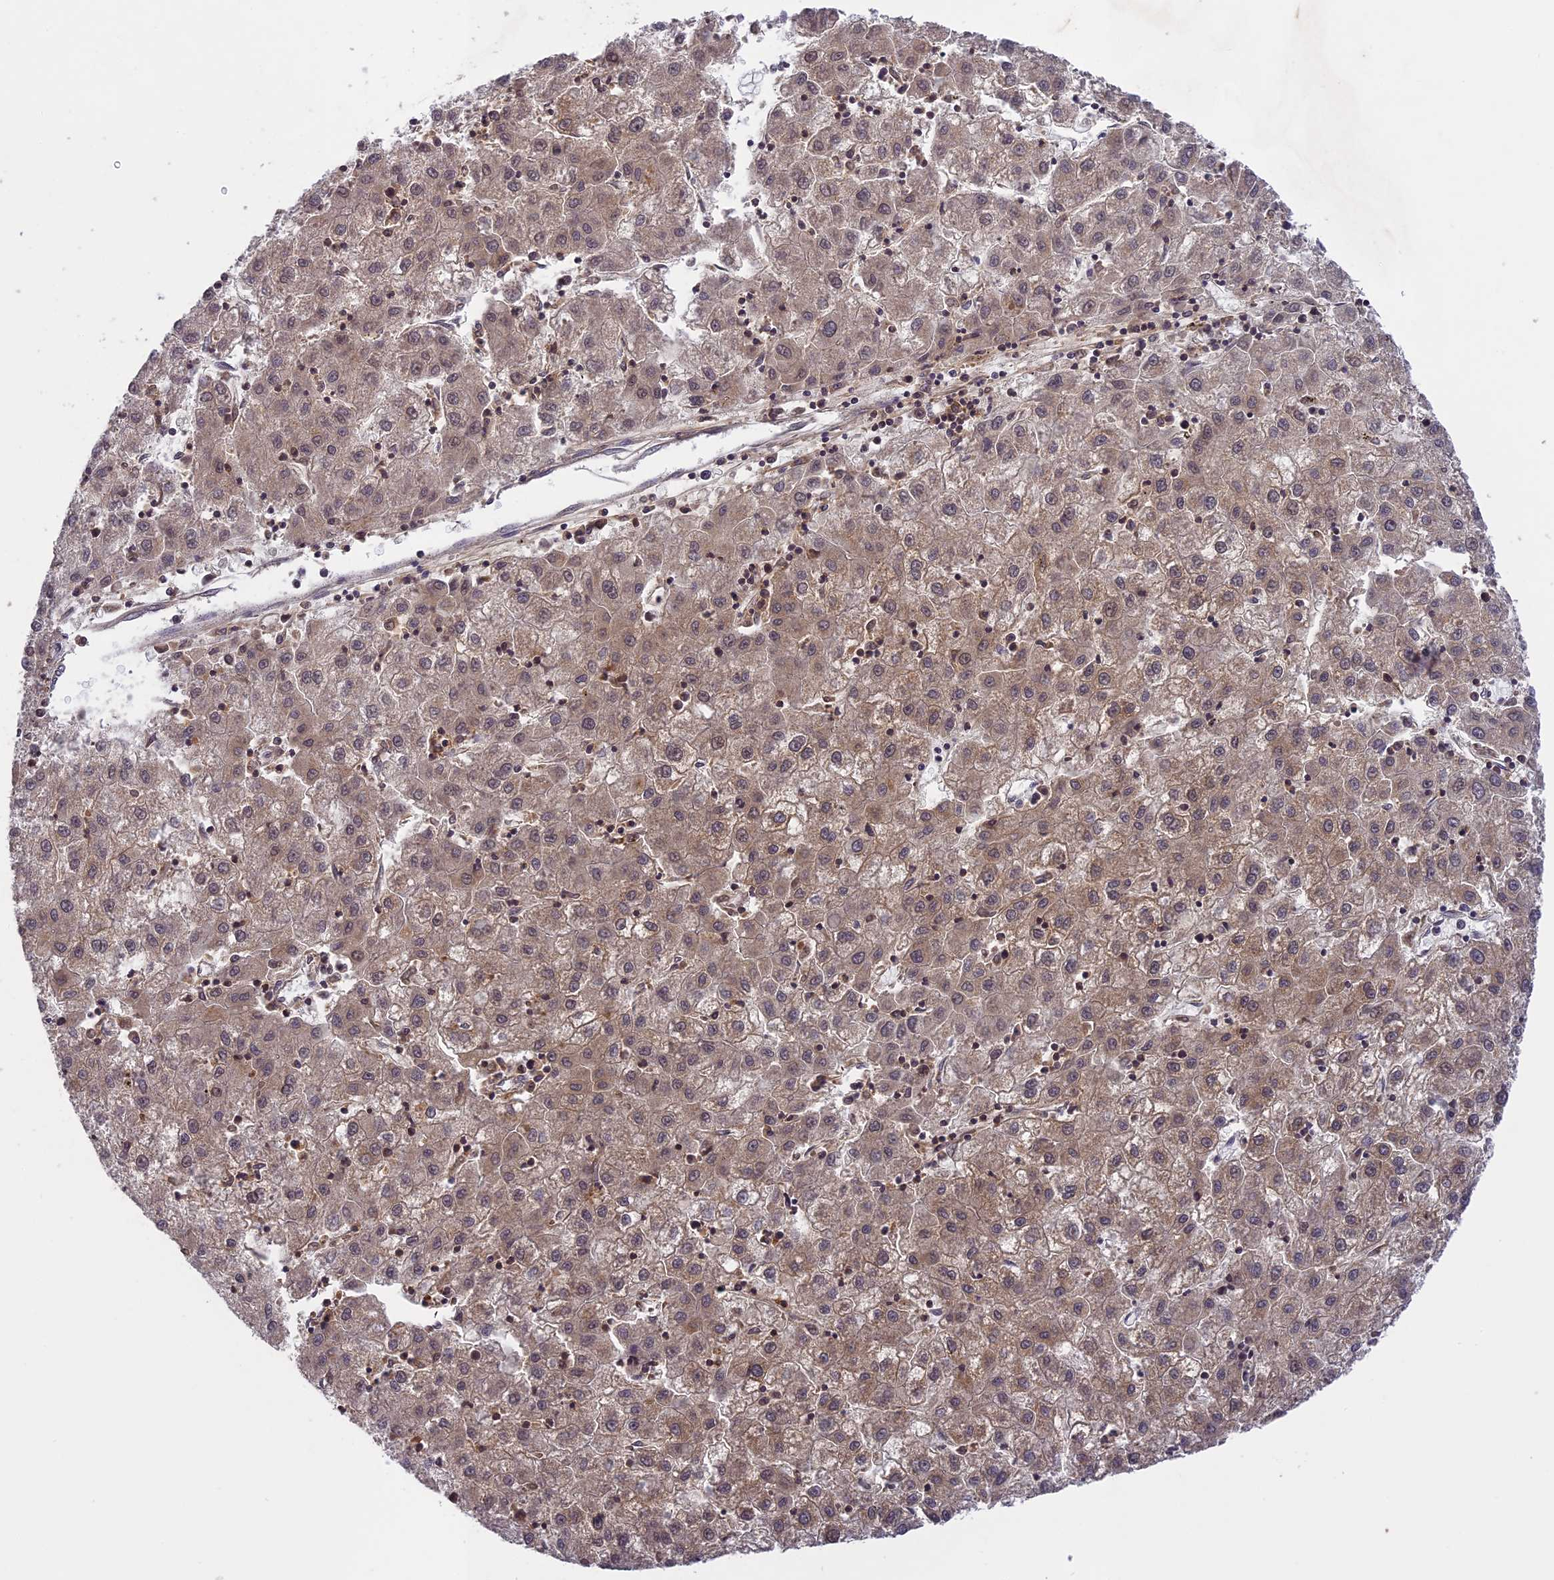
{"staining": {"intensity": "weak", "quantity": ">75%", "location": "cytoplasmic/membranous,nuclear"}, "tissue": "liver cancer", "cell_type": "Tumor cells", "image_type": "cancer", "snomed": [{"axis": "morphology", "description": "Carcinoma, Hepatocellular, NOS"}, {"axis": "topography", "description": "Liver"}], "caption": "Immunohistochemistry (DAB (3,3'-diaminobenzidine)) staining of human hepatocellular carcinoma (liver) shows weak cytoplasmic/membranous and nuclear protein positivity in approximately >75% of tumor cells. The staining is performed using DAB (3,3'-diaminobenzidine) brown chromogen to label protein expression. The nuclei are counter-stained blue using hematoxylin.", "gene": "ERG28", "patient": {"sex": "male", "age": 72}}